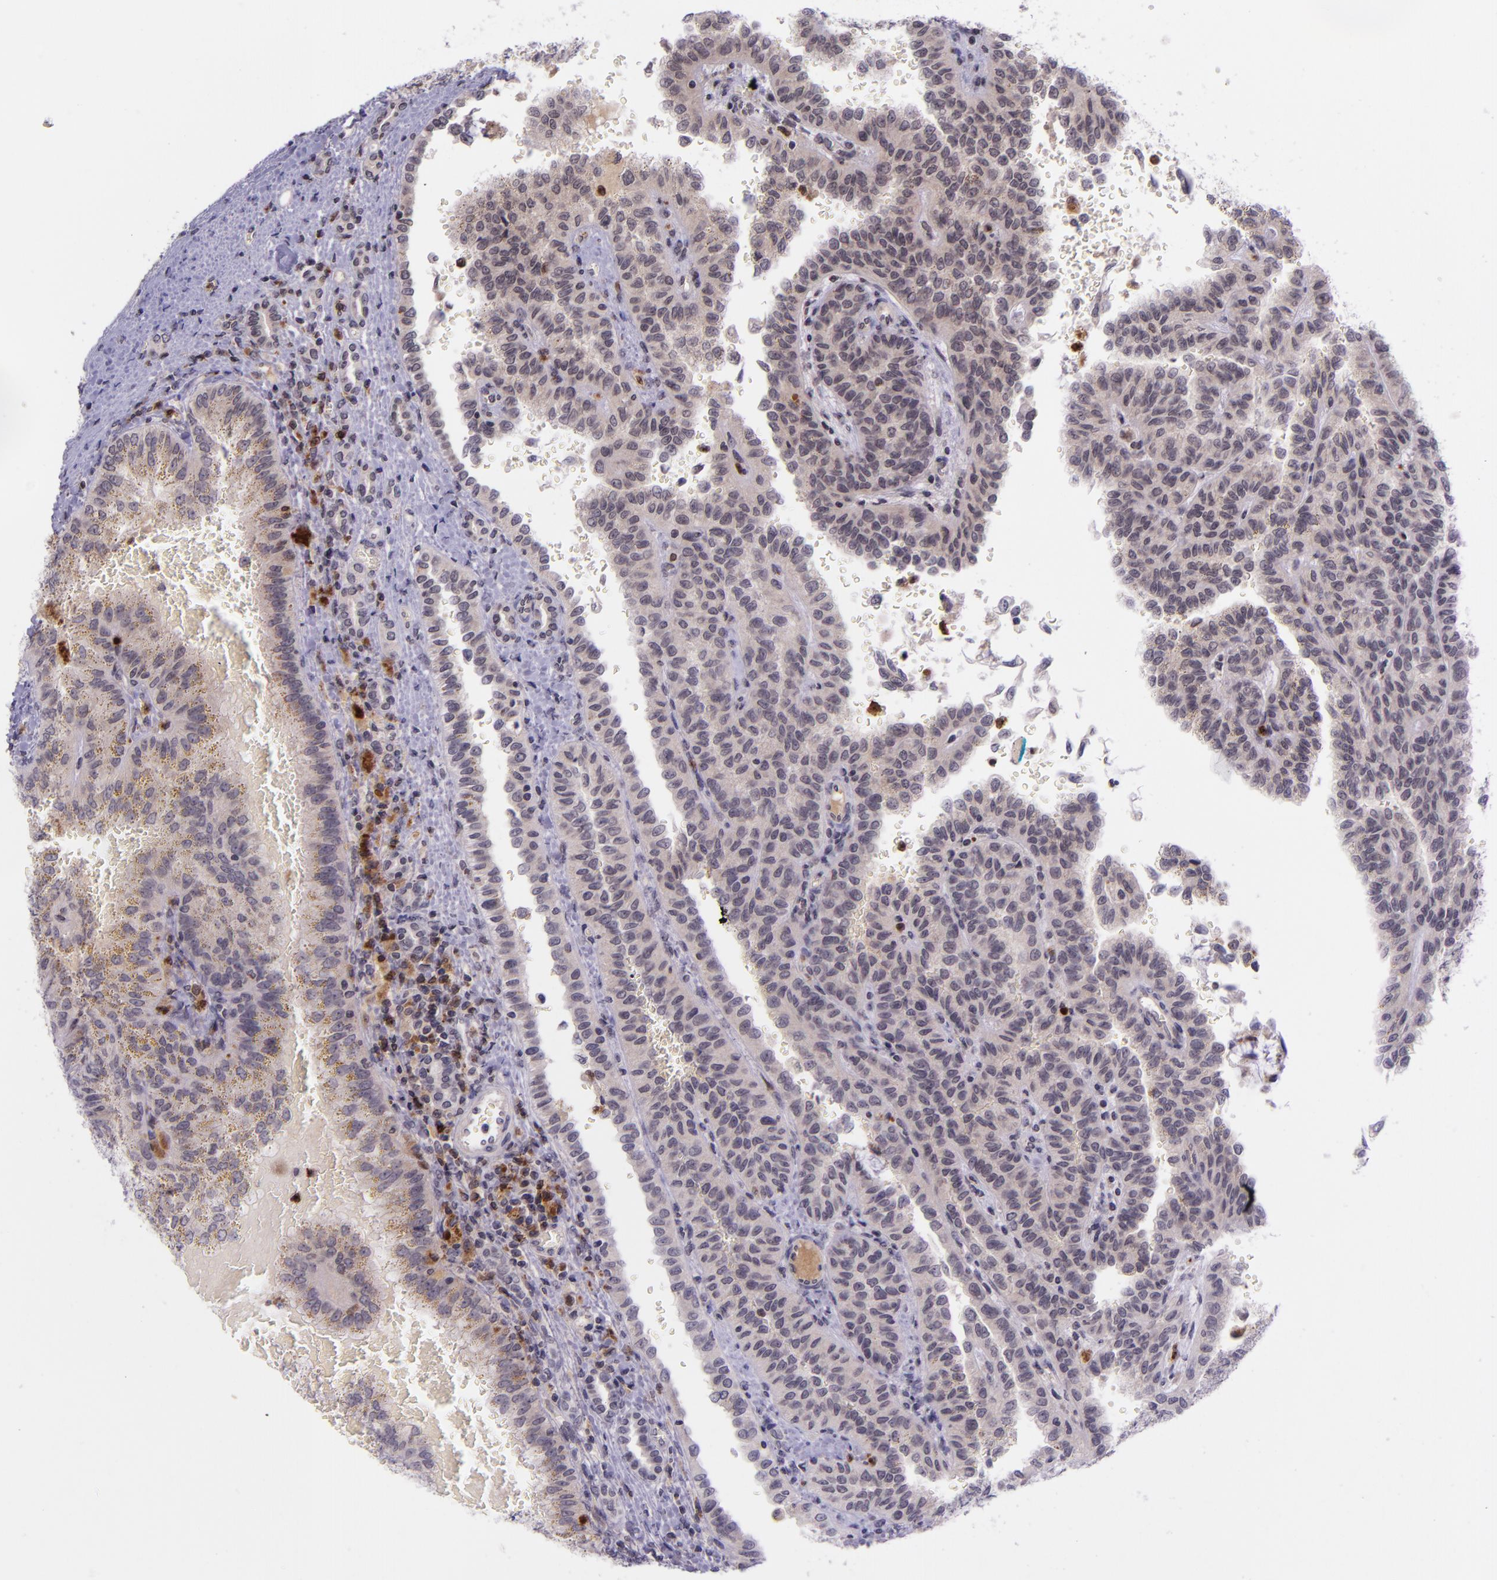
{"staining": {"intensity": "negative", "quantity": "none", "location": "none"}, "tissue": "renal cancer", "cell_type": "Tumor cells", "image_type": "cancer", "snomed": [{"axis": "morphology", "description": "Inflammation, NOS"}, {"axis": "morphology", "description": "Adenocarcinoma, NOS"}, {"axis": "topography", "description": "Kidney"}], "caption": "High magnification brightfield microscopy of renal cancer (adenocarcinoma) stained with DAB (3,3'-diaminobenzidine) (brown) and counterstained with hematoxylin (blue): tumor cells show no significant positivity.", "gene": "SELL", "patient": {"sex": "male", "age": 68}}